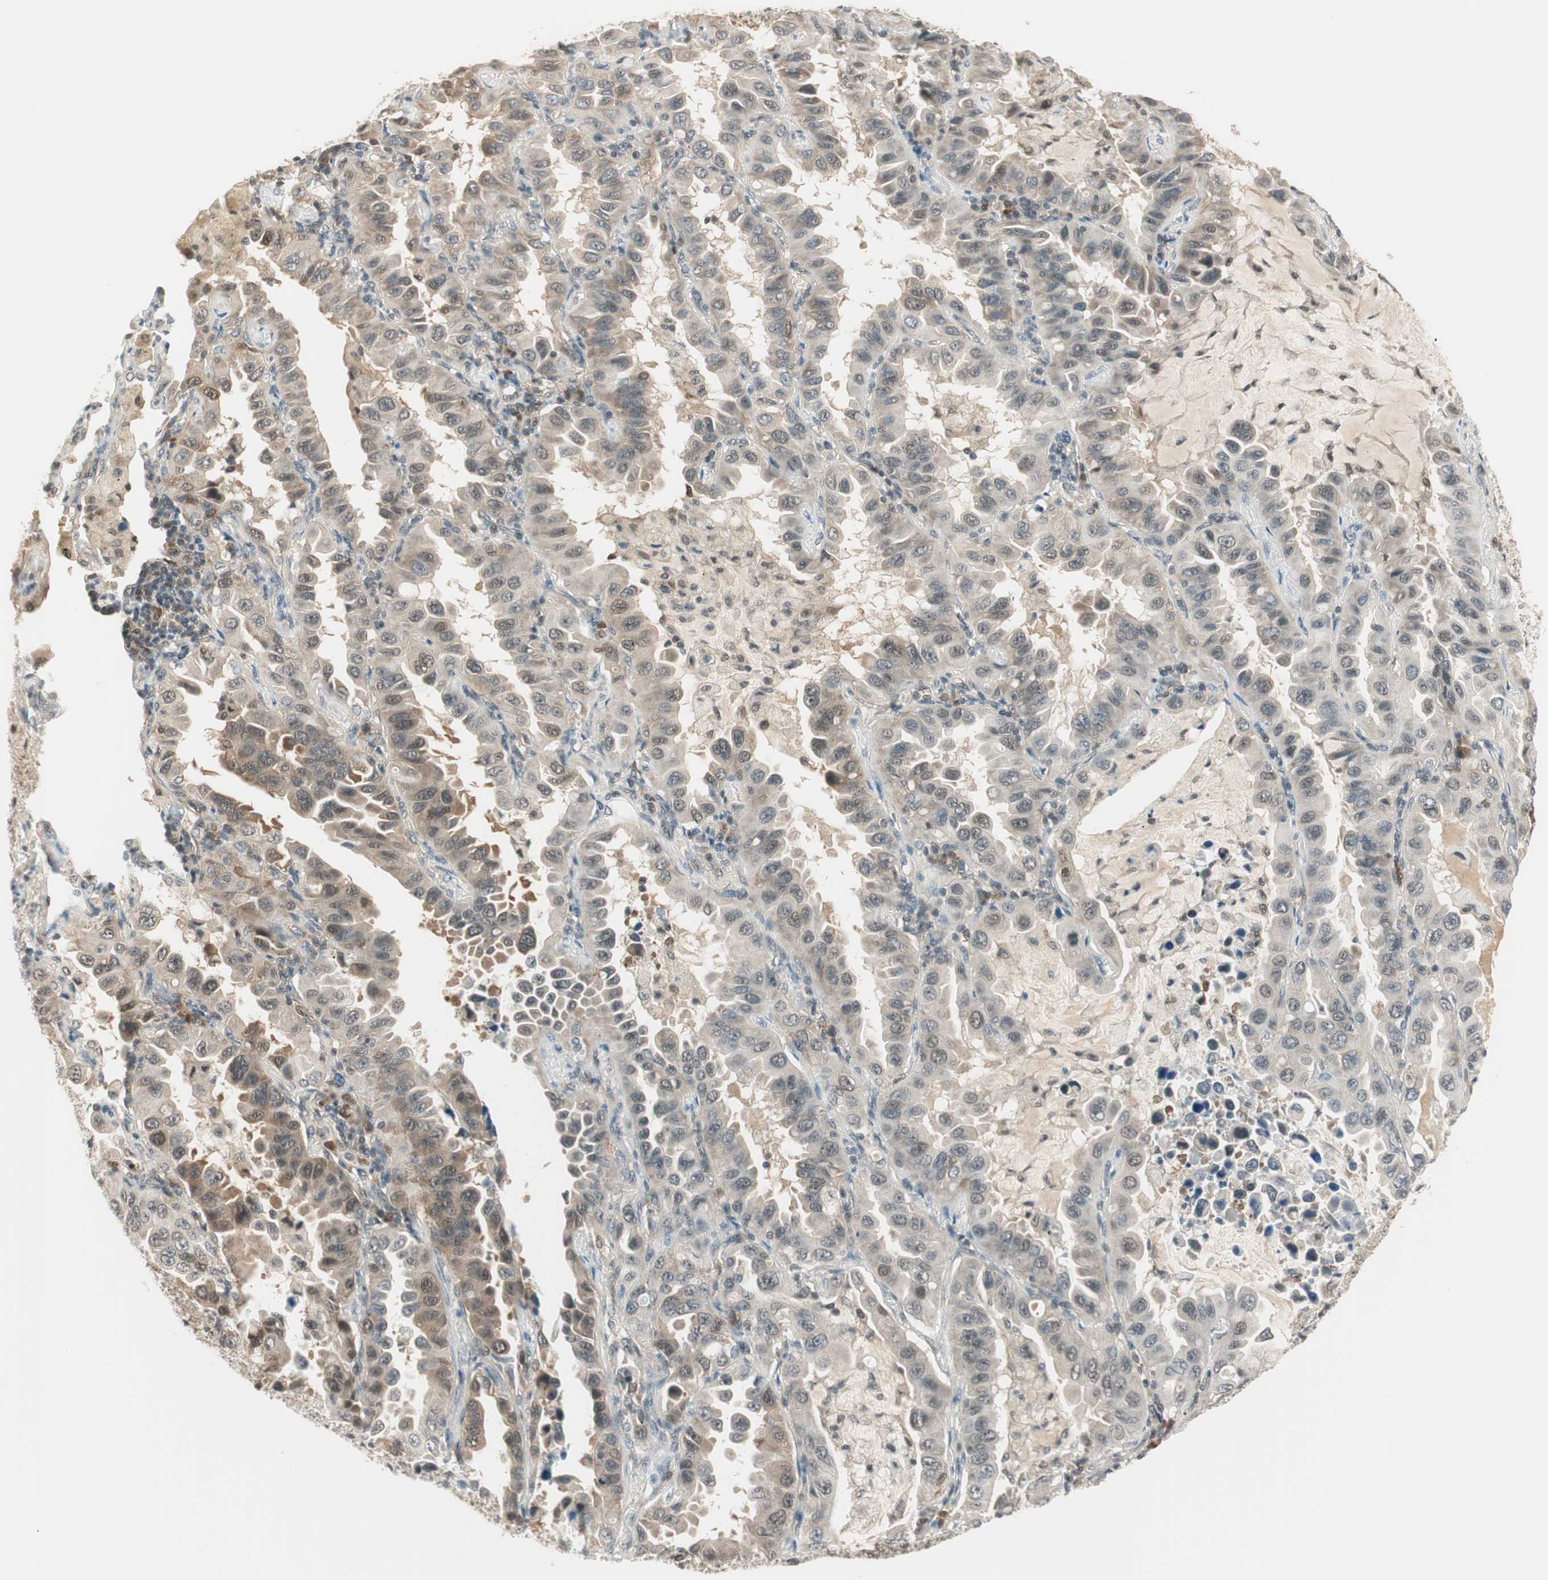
{"staining": {"intensity": "weak", "quantity": ">75%", "location": "cytoplasmic/membranous"}, "tissue": "lung cancer", "cell_type": "Tumor cells", "image_type": "cancer", "snomed": [{"axis": "morphology", "description": "Adenocarcinoma, NOS"}, {"axis": "topography", "description": "Lung"}], "caption": "Lung adenocarcinoma stained with immunohistochemistry (IHC) exhibits weak cytoplasmic/membranous staining in about >75% of tumor cells.", "gene": "IPO5", "patient": {"sex": "male", "age": 64}}